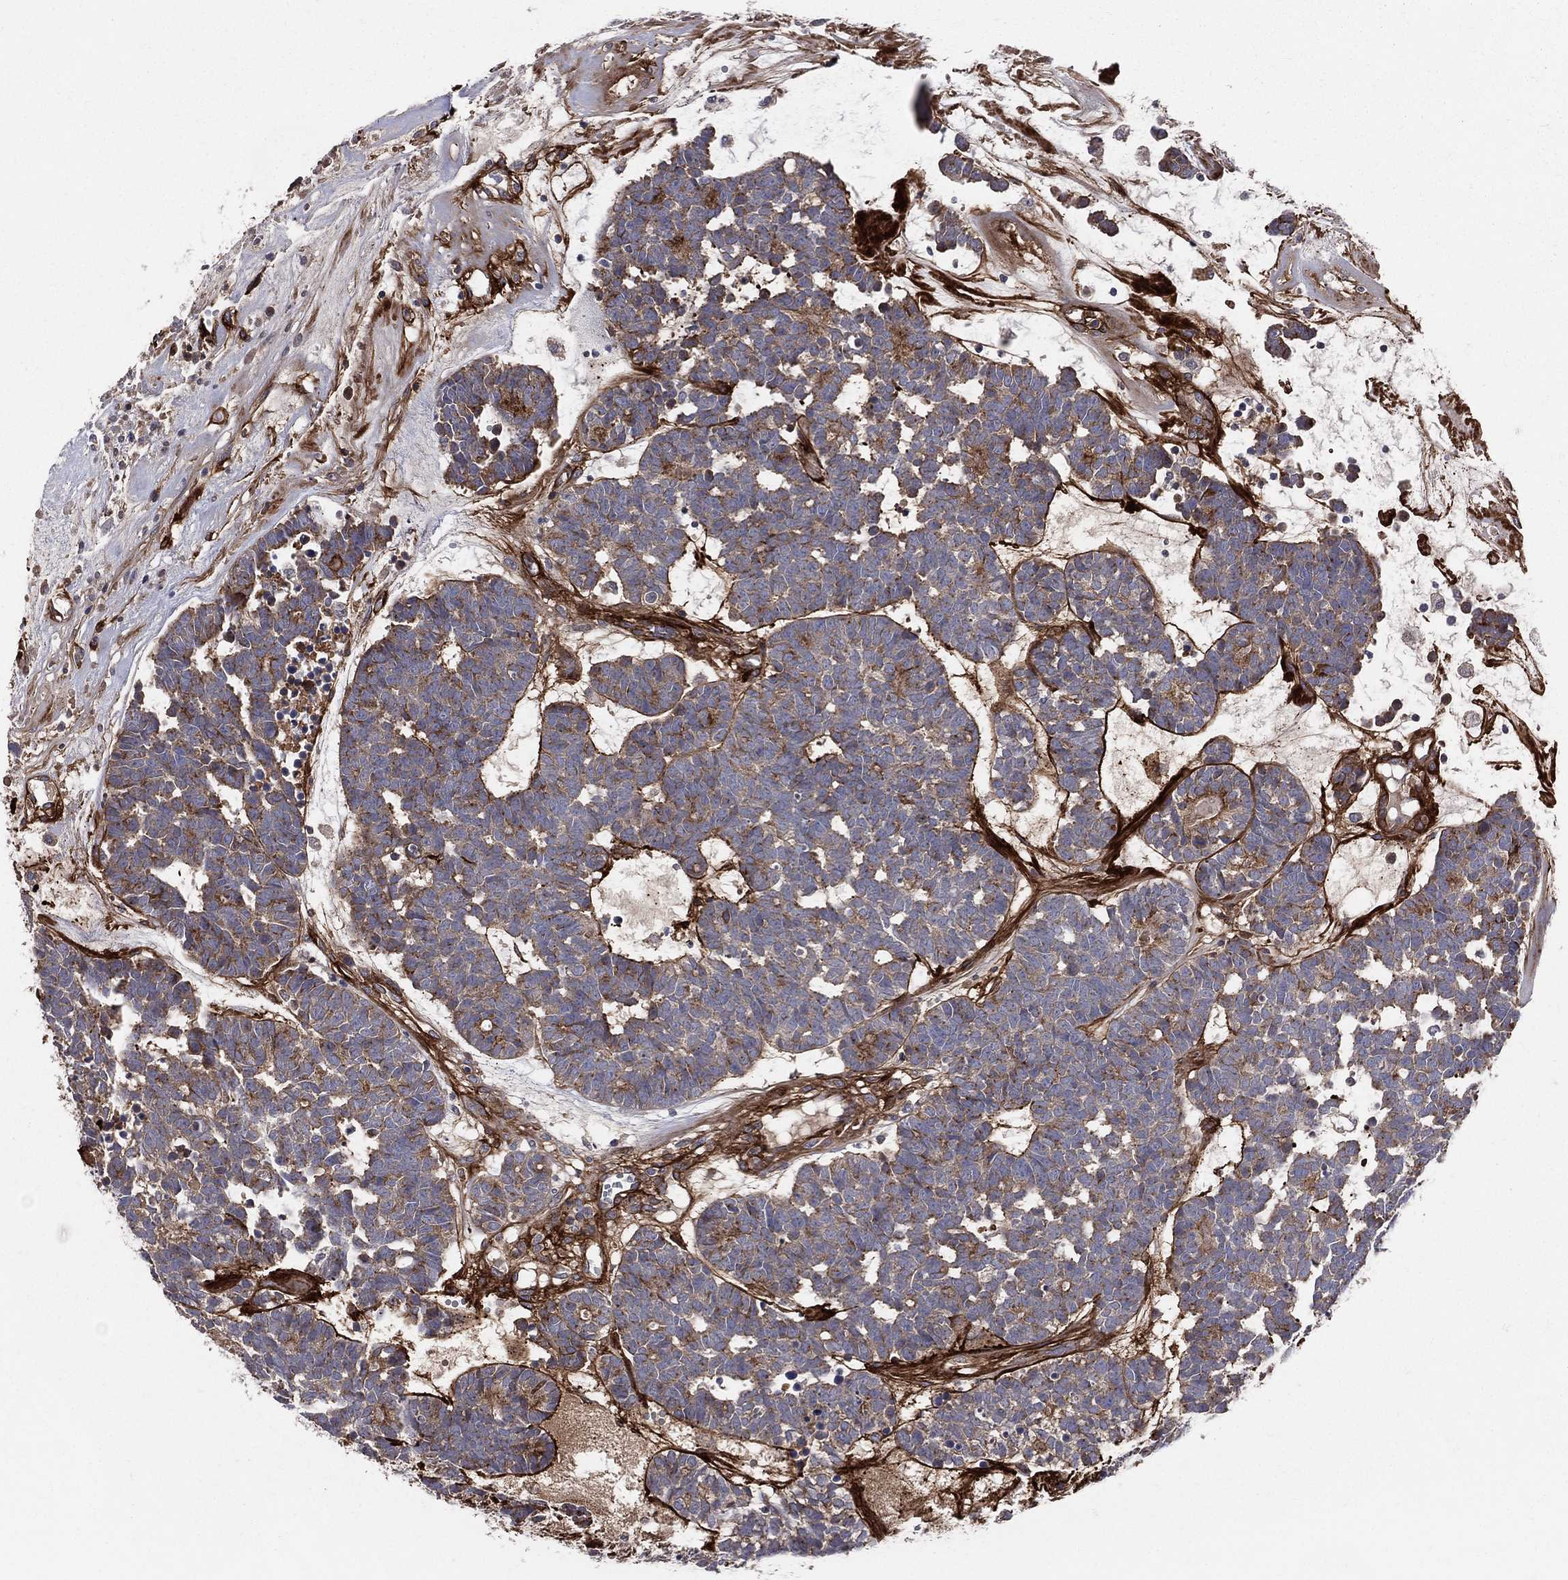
{"staining": {"intensity": "moderate", "quantity": ">75%", "location": "cytoplasmic/membranous"}, "tissue": "head and neck cancer", "cell_type": "Tumor cells", "image_type": "cancer", "snomed": [{"axis": "morphology", "description": "Adenocarcinoma, NOS"}, {"axis": "topography", "description": "Head-Neck"}], "caption": "This histopathology image demonstrates adenocarcinoma (head and neck) stained with immunohistochemistry (IHC) to label a protein in brown. The cytoplasmic/membranous of tumor cells show moderate positivity for the protein. Nuclei are counter-stained blue.", "gene": "ENTPD1", "patient": {"sex": "female", "age": 81}}